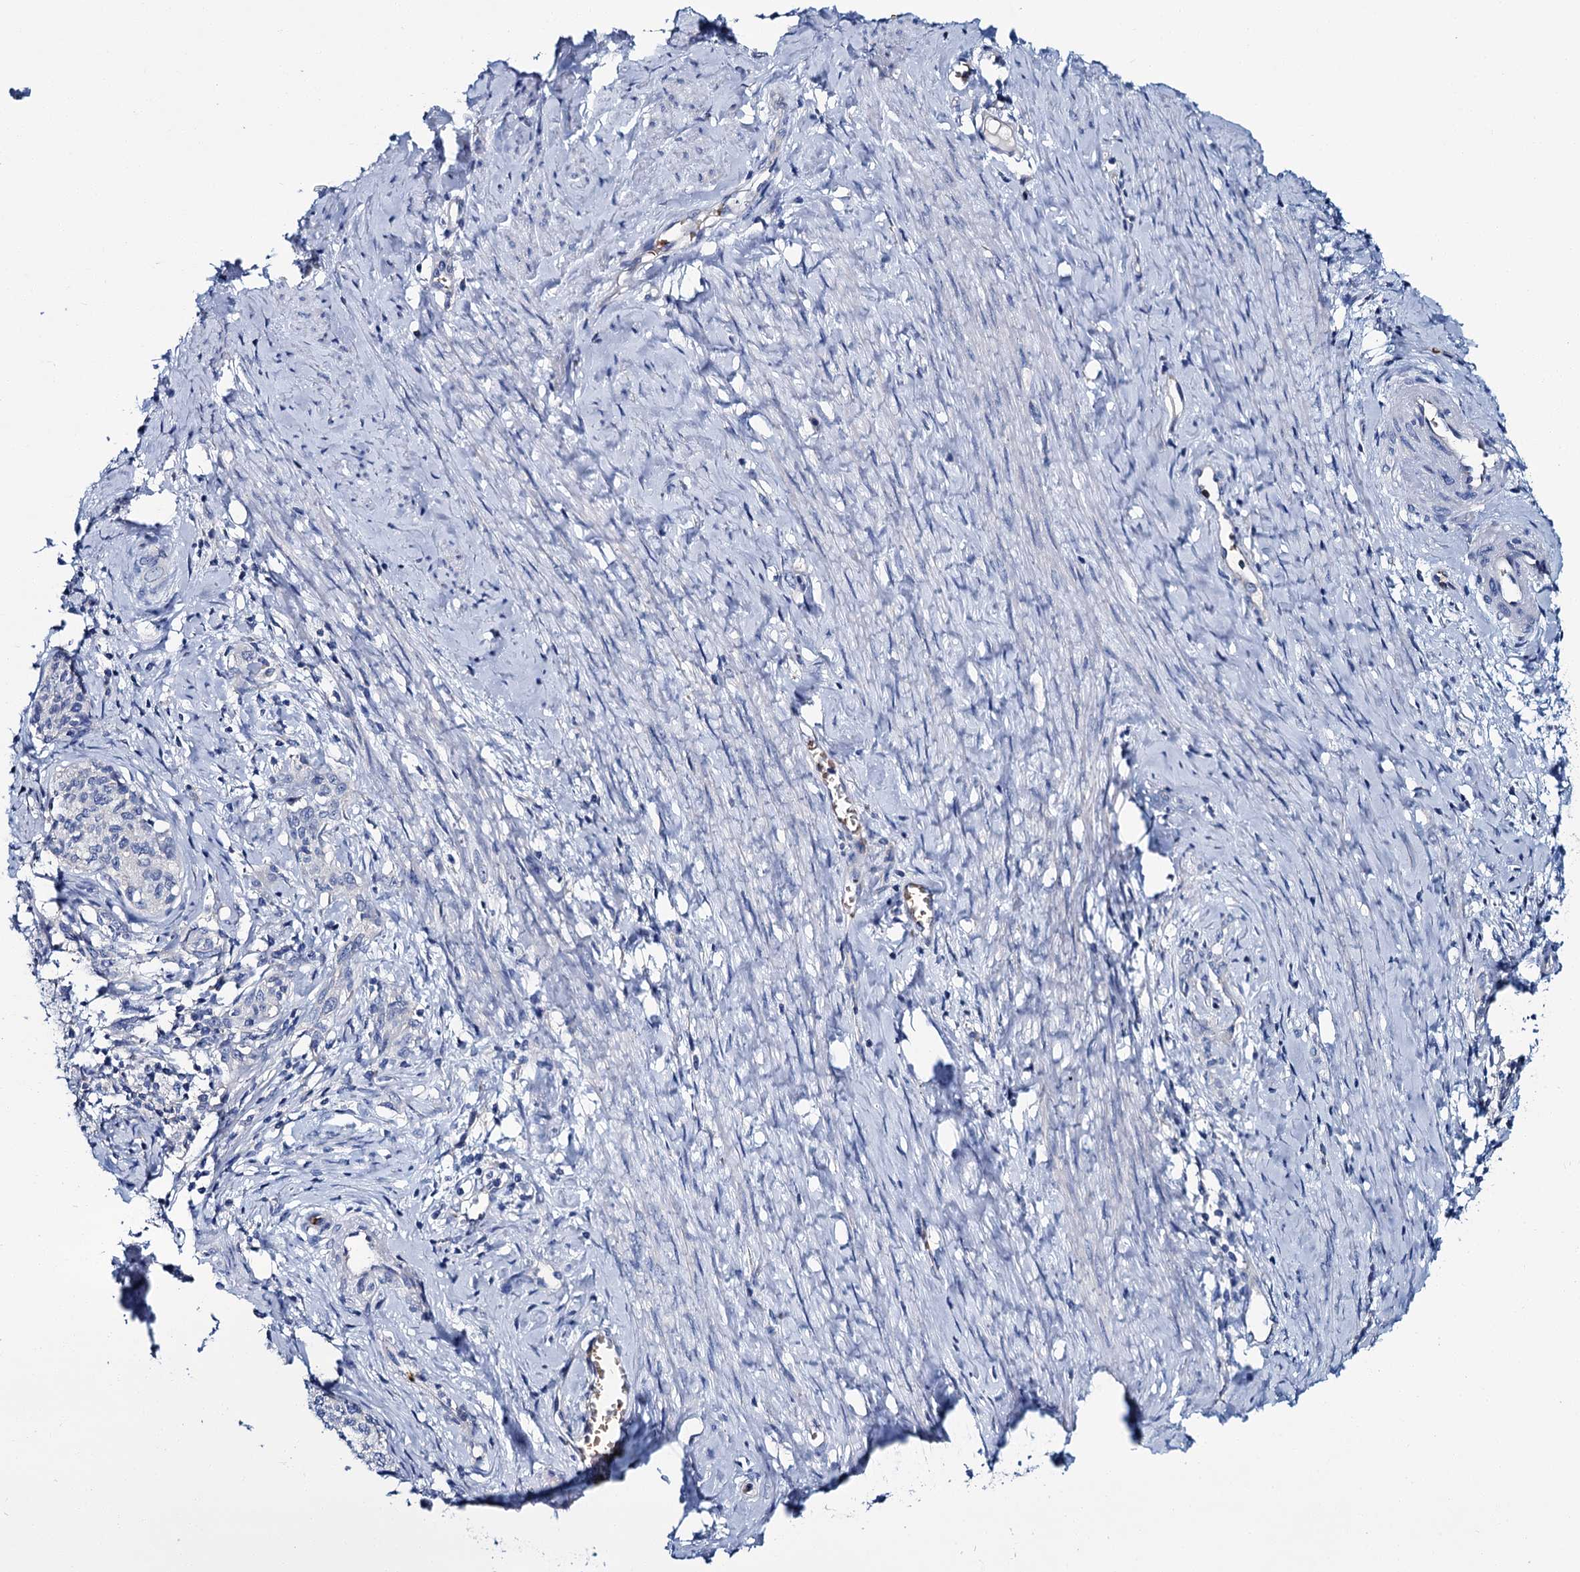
{"staining": {"intensity": "negative", "quantity": "none", "location": "none"}, "tissue": "cervical cancer", "cell_type": "Tumor cells", "image_type": "cancer", "snomed": [{"axis": "morphology", "description": "Squamous cell carcinoma, NOS"}, {"axis": "morphology", "description": "Adenocarcinoma, NOS"}, {"axis": "topography", "description": "Cervix"}], "caption": "This is an IHC micrograph of human cervical adenocarcinoma. There is no positivity in tumor cells.", "gene": "ATG2A", "patient": {"sex": "female", "age": 52}}